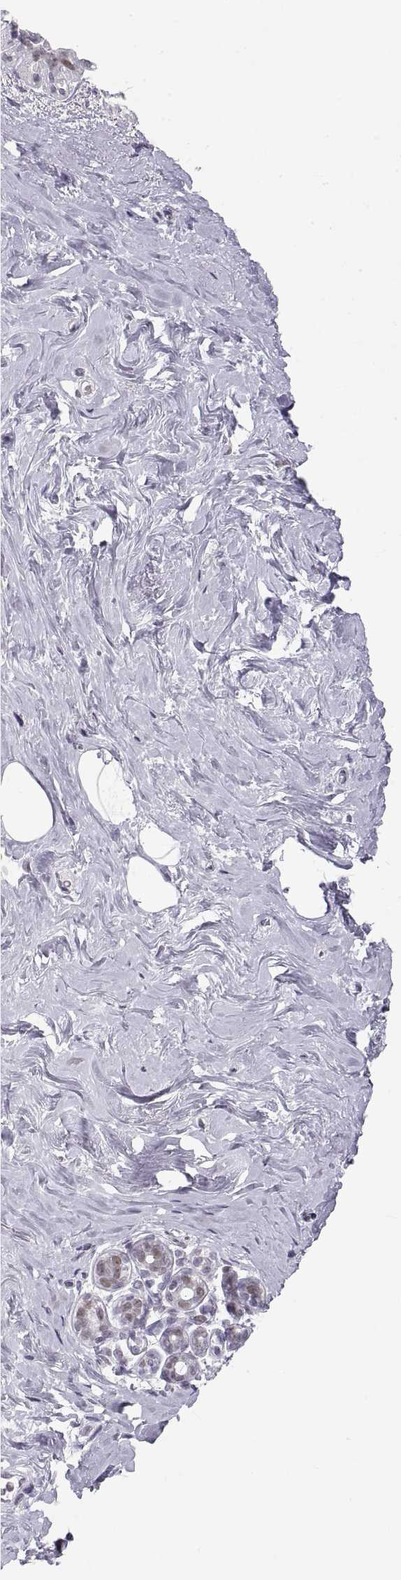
{"staining": {"intensity": "negative", "quantity": "none", "location": "none"}, "tissue": "breast", "cell_type": "Adipocytes", "image_type": "normal", "snomed": [{"axis": "morphology", "description": "Normal tissue, NOS"}, {"axis": "topography", "description": "Skin"}, {"axis": "topography", "description": "Breast"}], "caption": "This histopathology image is of benign breast stained with immunohistochemistry (IHC) to label a protein in brown with the nuclei are counter-stained blue. There is no staining in adipocytes. (Immunohistochemistry, brightfield microscopy, high magnification).", "gene": "NANOS3", "patient": {"sex": "female", "age": 43}}